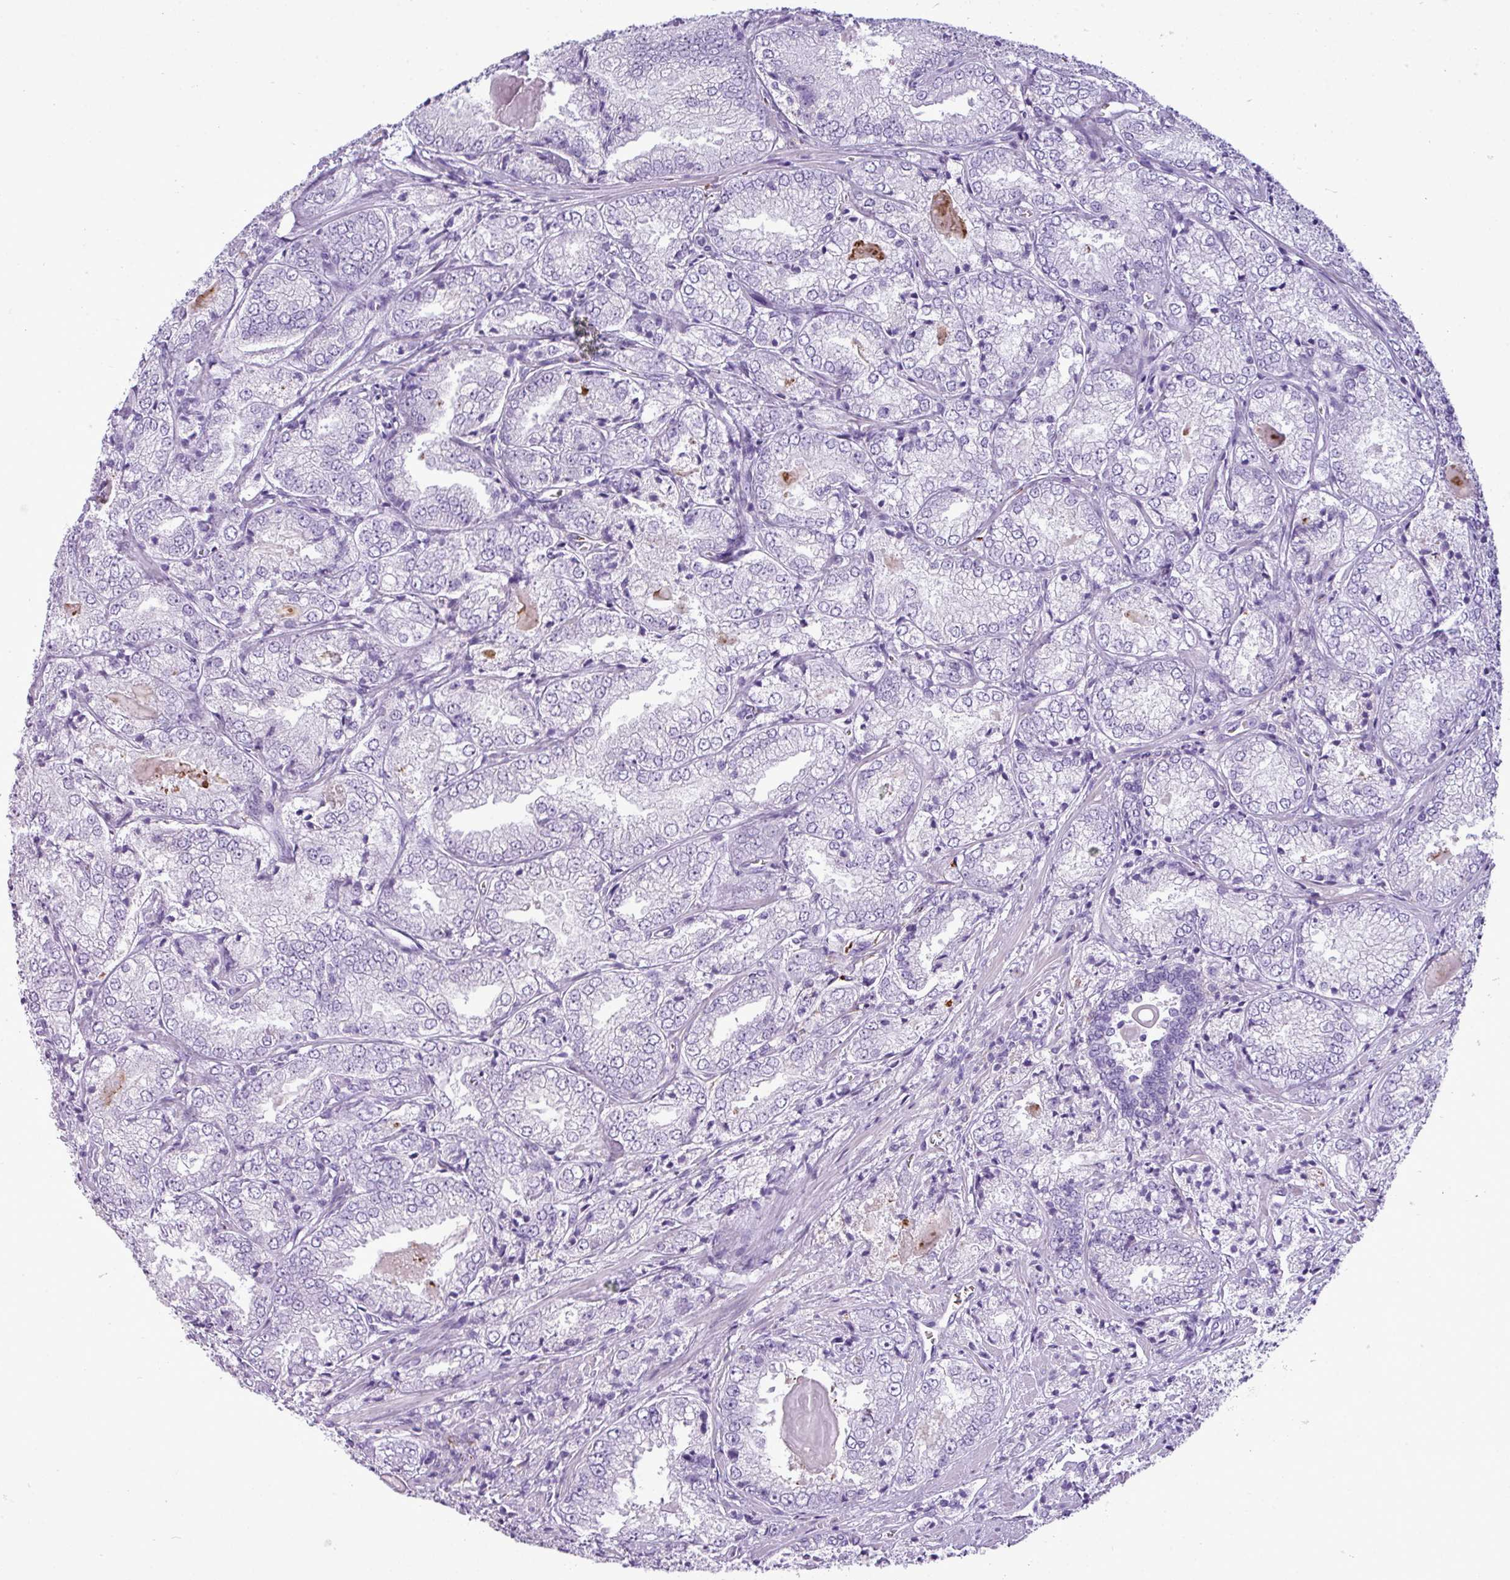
{"staining": {"intensity": "negative", "quantity": "none", "location": "none"}, "tissue": "prostate cancer", "cell_type": "Tumor cells", "image_type": "cancer", "snomed": [{"axis": "morphology", "description": "Adenocarcinoma, High grade"}, {"axis": "topography", "description": "Prostate"}], "caption": "This micrograph is of prostate cancer (high-grade adenocarcinoma) stained with IHC to label a protein in brown with the nuclei are counter-stained blue. There is no staining in tumor cells.", "gene": "RBMXL2", "patient": {"sex": "male", "age": 63}}